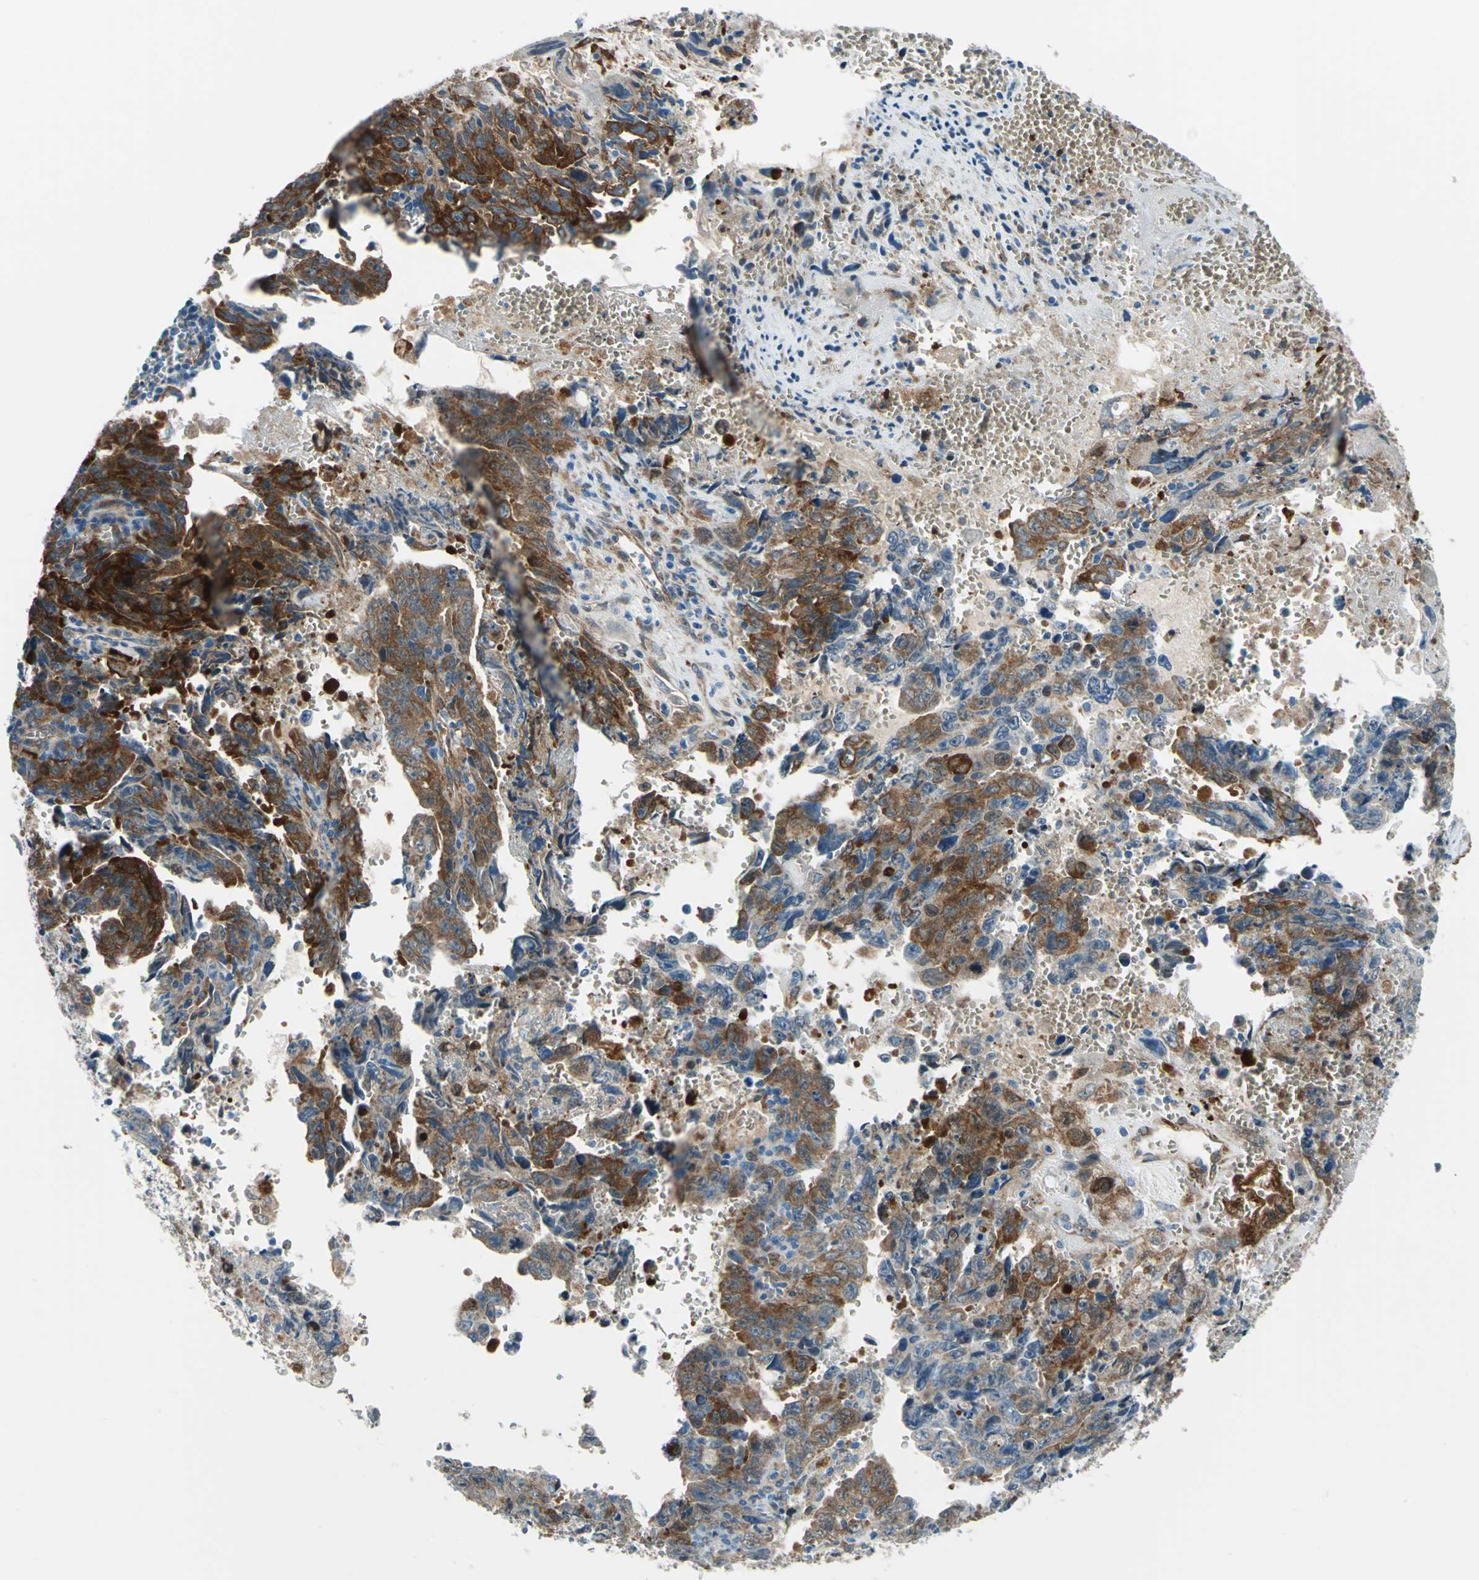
{"staining": {"intensity": "strong", "quantity": ">75%", "location": "cytoplasmic/membranous"}, "tissue": "testis cancer", "cell_type": "Tumor cells", "image_type": "cancer", "snomed": [{"axis": "morphology", "description": "Carcinoma, Embryonal, NOS"}, {"axis": "topography", "description": "Testis"}], "caption": "Embryonal carcinoma (testis) stained with IHC displays strong cytoplasmic/membranous expression in approximately >75% of tumor cells.", "gene": "HSPB1", "patient": {"sex": "male", "age": 28}}